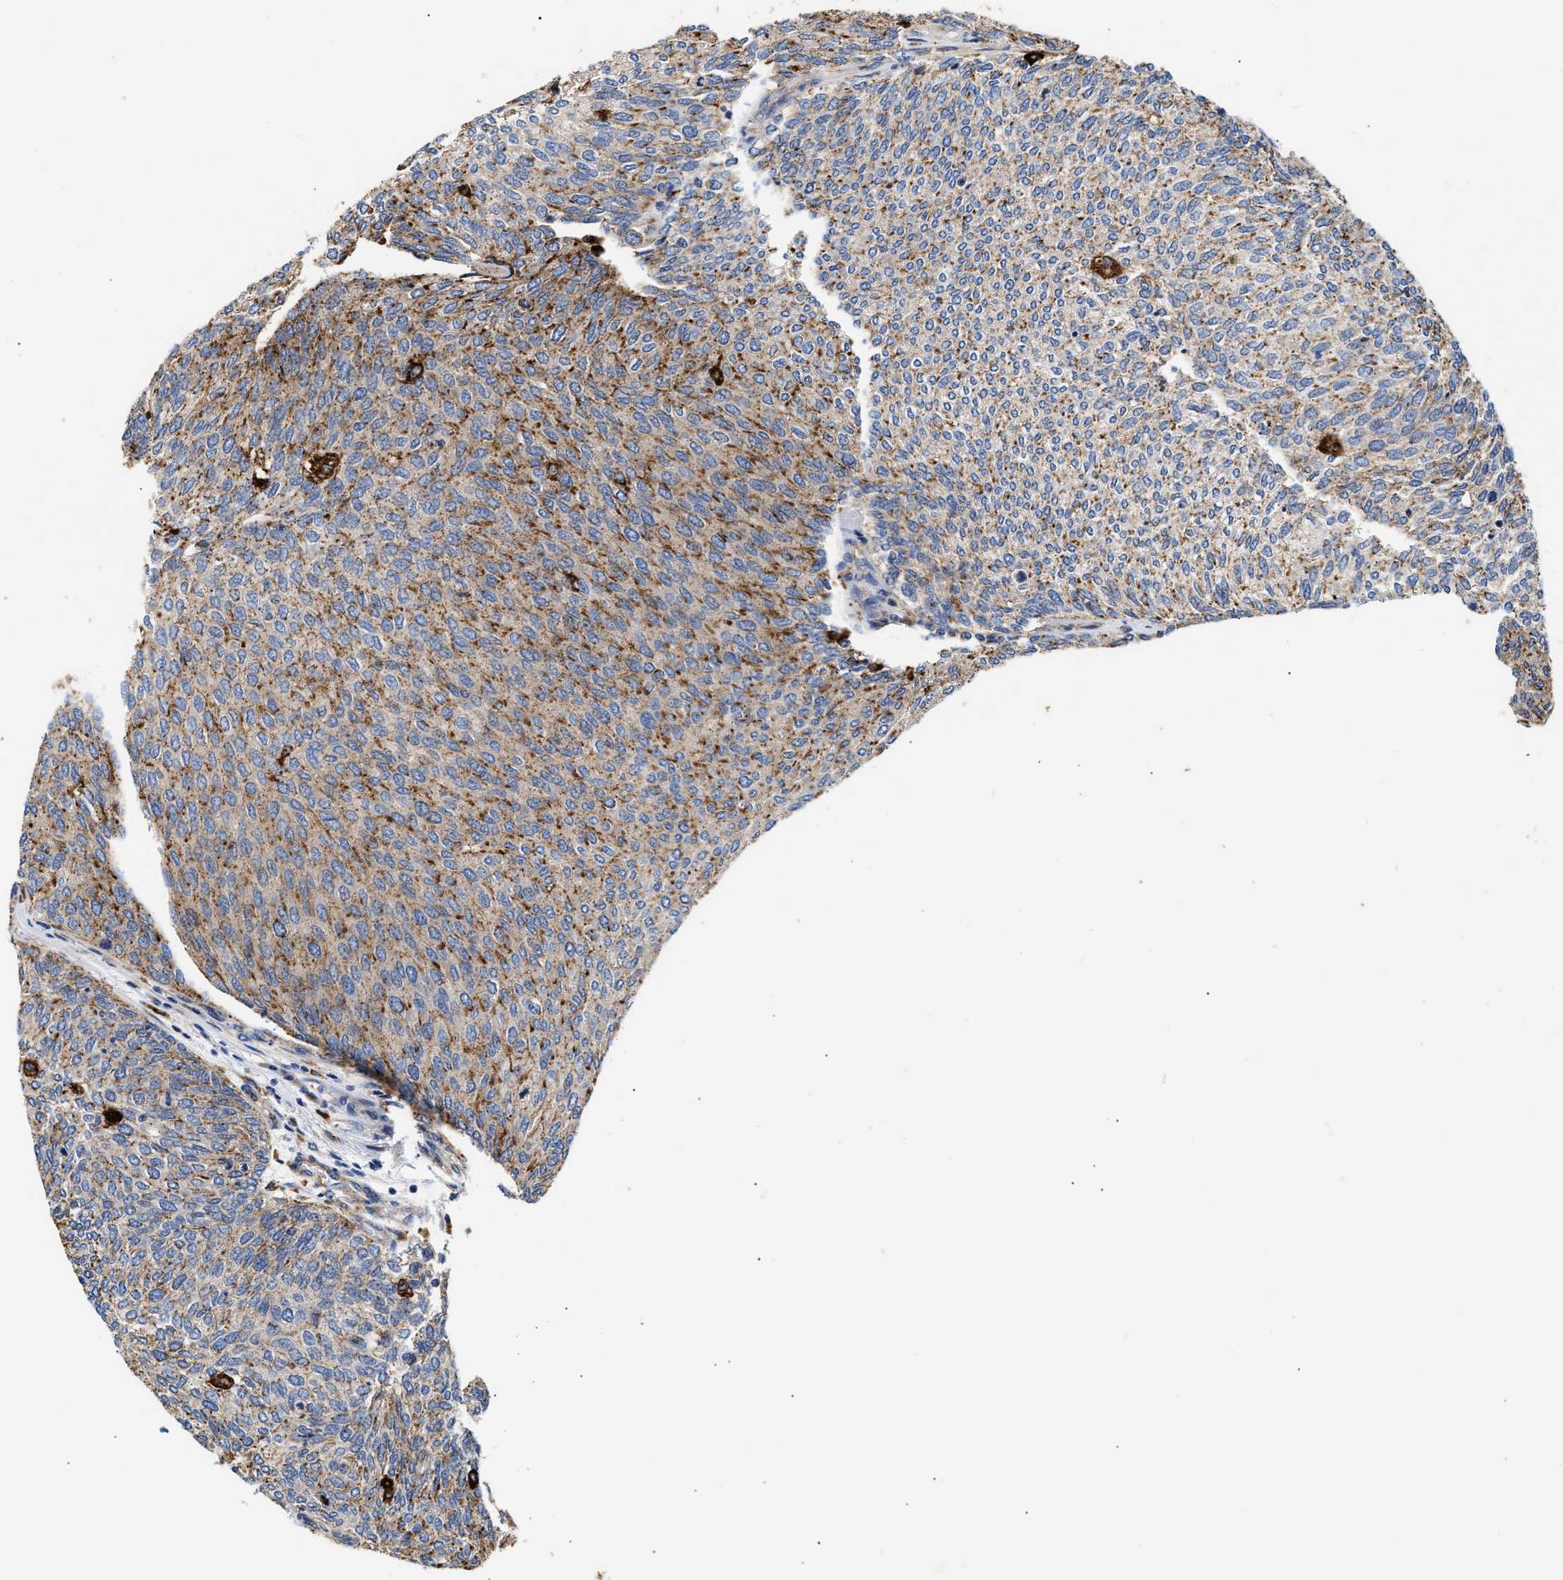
{"staining": {"intensity": "moderate", "quantity": ">75%", "location": "cytoplasmic/membranous"}, "tissue": "urothelial cancer", "cell_type": "Tumor cells", "image_type": "cancer", "snomed": [{"axis": "morphology", "description": "Urothelial carcinoma, Low grade"}, {"axis": "topography", "description": "Urinary bladder"}], "caption": "This micrograph displays urothelial cancer stained with immunohistochemistry (IHC) to label a protein in brown. The cytoplasmic/membranous of tumor cells show moderate positivity for the protein. Nuclei are counter-stained blue.", "gene": "CCDC146", "patient": {"sex": "female", "age": 79}}